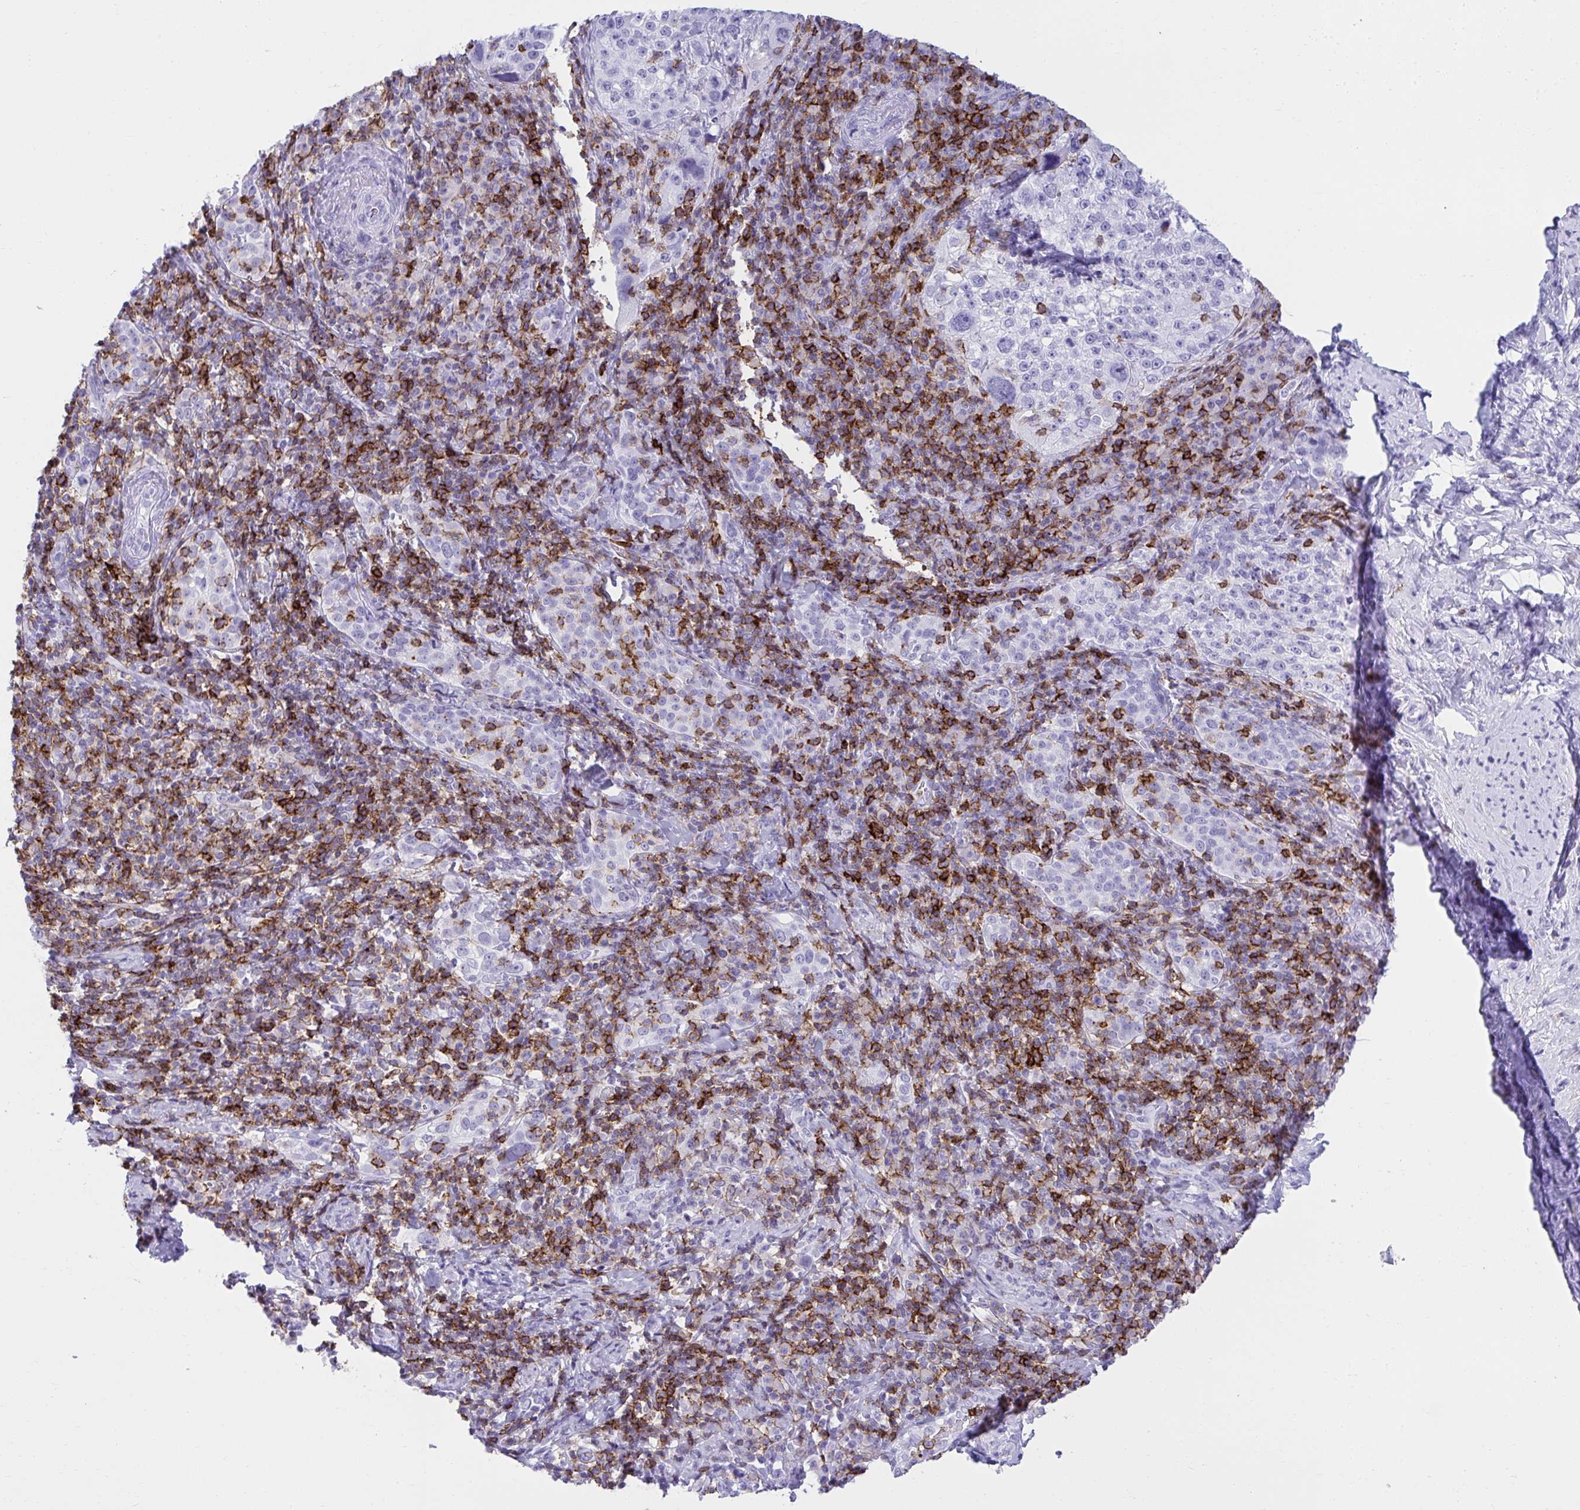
{"staining": {"intensity": "negative", "quantity": "none", "location": "none"}, "tissue": "cervical cancer", "cell_type": "Tumor cells", "image_type": "cancer", "snomed": [{"axis": "morphology", "description": "Squamous cell carcinoma, NOS"}, {"axis": "topography", "description": "Cervix"}], "caption": "High magnification brightfield microscopy of cervical squamous cell carcinoma stained with DAB (3,3'-diaminobenzidine) (brown) and counterstained with hematoxylin (blue): tumor cells show no significant positivity.", "gene": "SPN", "patient": {"sex": "female", "age": 75}}